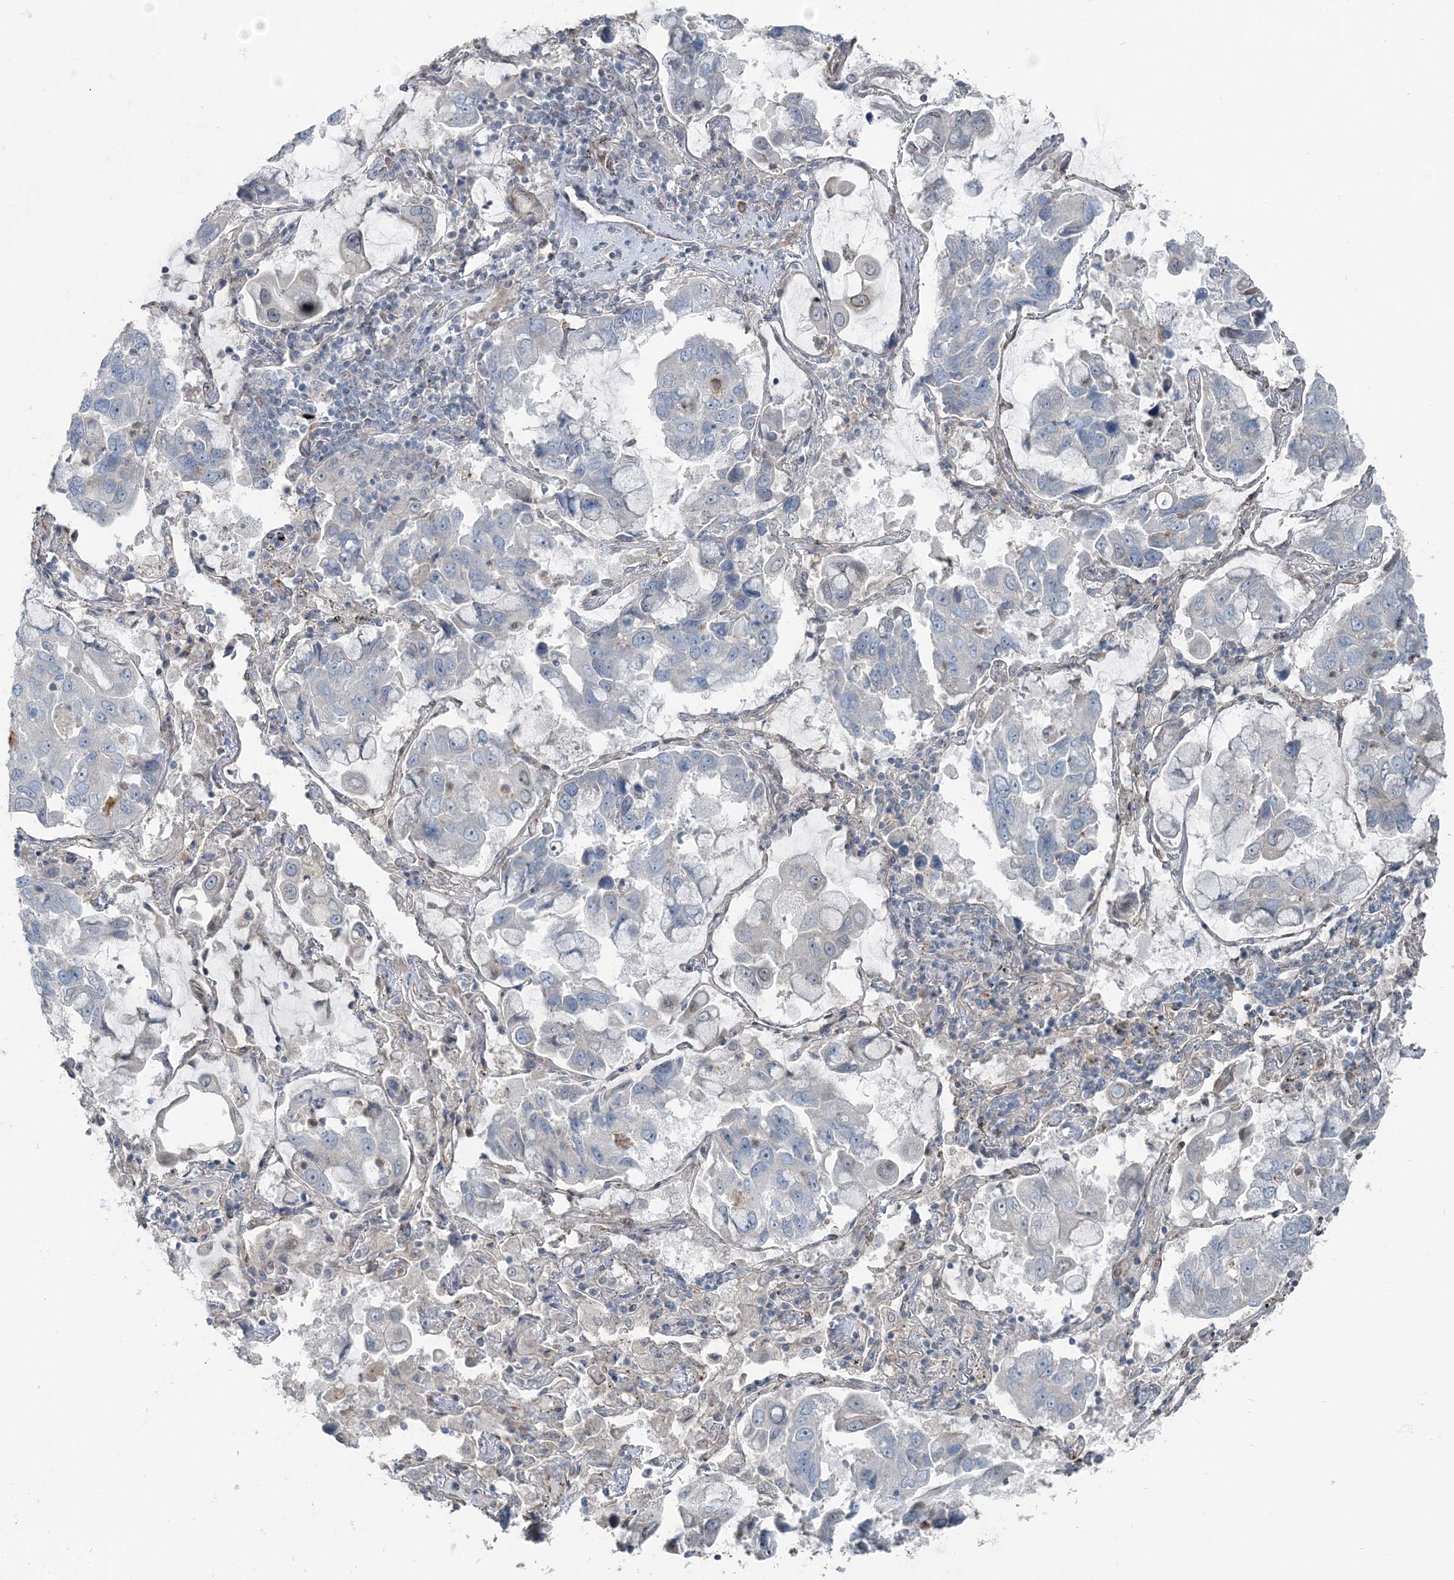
{"staining": {"intensity": "negative", "quantity": "none", "location": "none"}, "tissue": "lung cancer", "cell_type": "Tumor cells", "image_type": "cancer", "snomed": [{"axis": "morphology", "description": "Adenocarcinoma, NOS"}, {"axis": "topography", "description": "Lung"}], "caption": "This is an IHC histopathology image of lung adenocarcinoma. There is no positivity in tumor cells.", "gene": "FBXL17", "patient": {"sex": "male", "age": 64}}